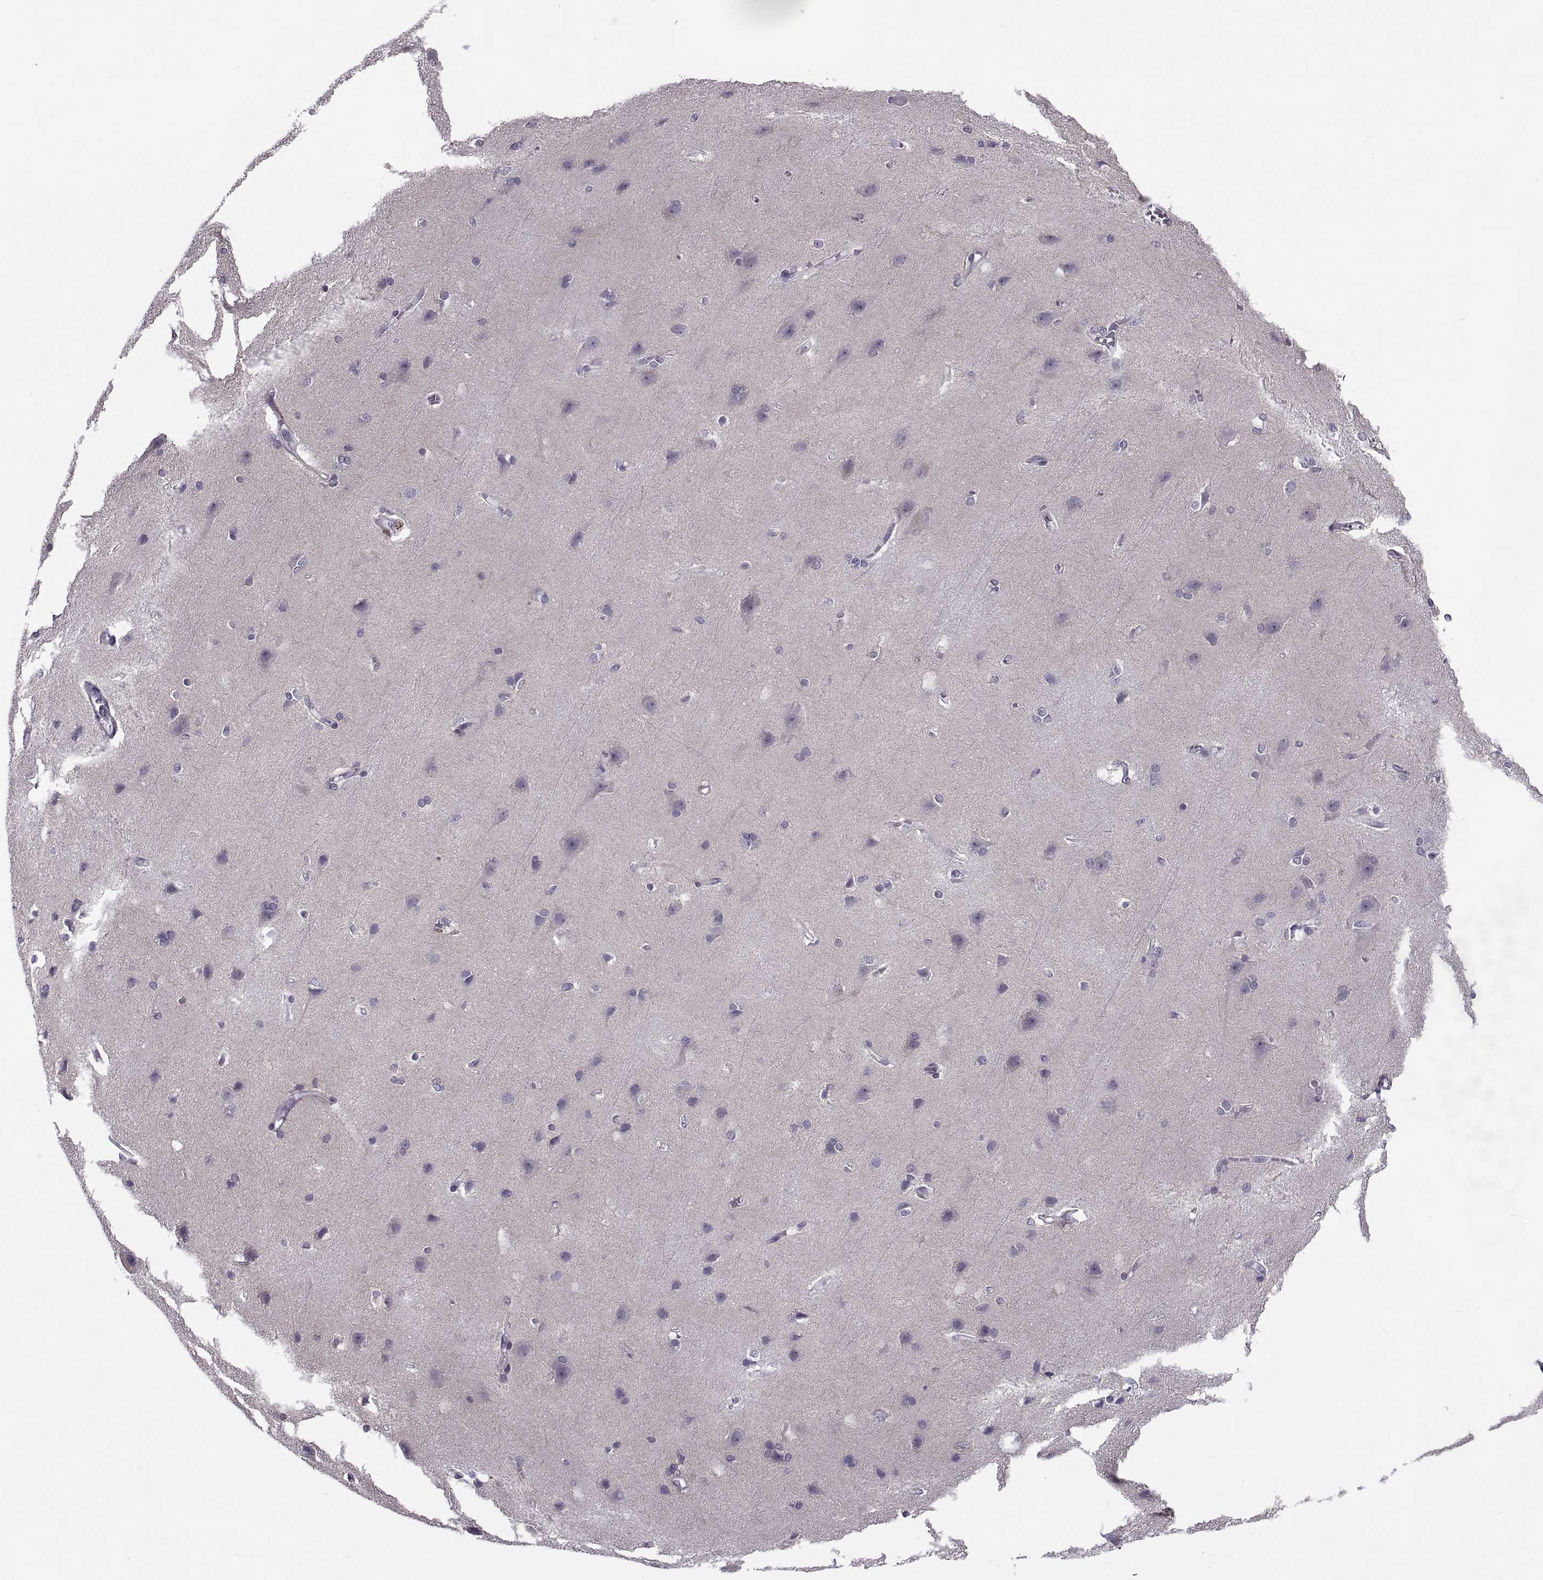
{"staining": {"intensity": "negative", "quantity": "none", "location": "none"}, "tissue": "cerebral cortex", "cell_type": "Endothelial cells", "image_type": "normal", "snomed": [{"axis": "morphology", "description": "Normal tissue, NOS"}, {"axis": "topography", "description": "Cerebral cortex"}], "caption": "This is an immunohistochemistry image of normal human cerebral cortex. There is no staining in endothelial cells.", "gene": "TBC1D3B", "patient": {"sex": "male", "age": 37}}